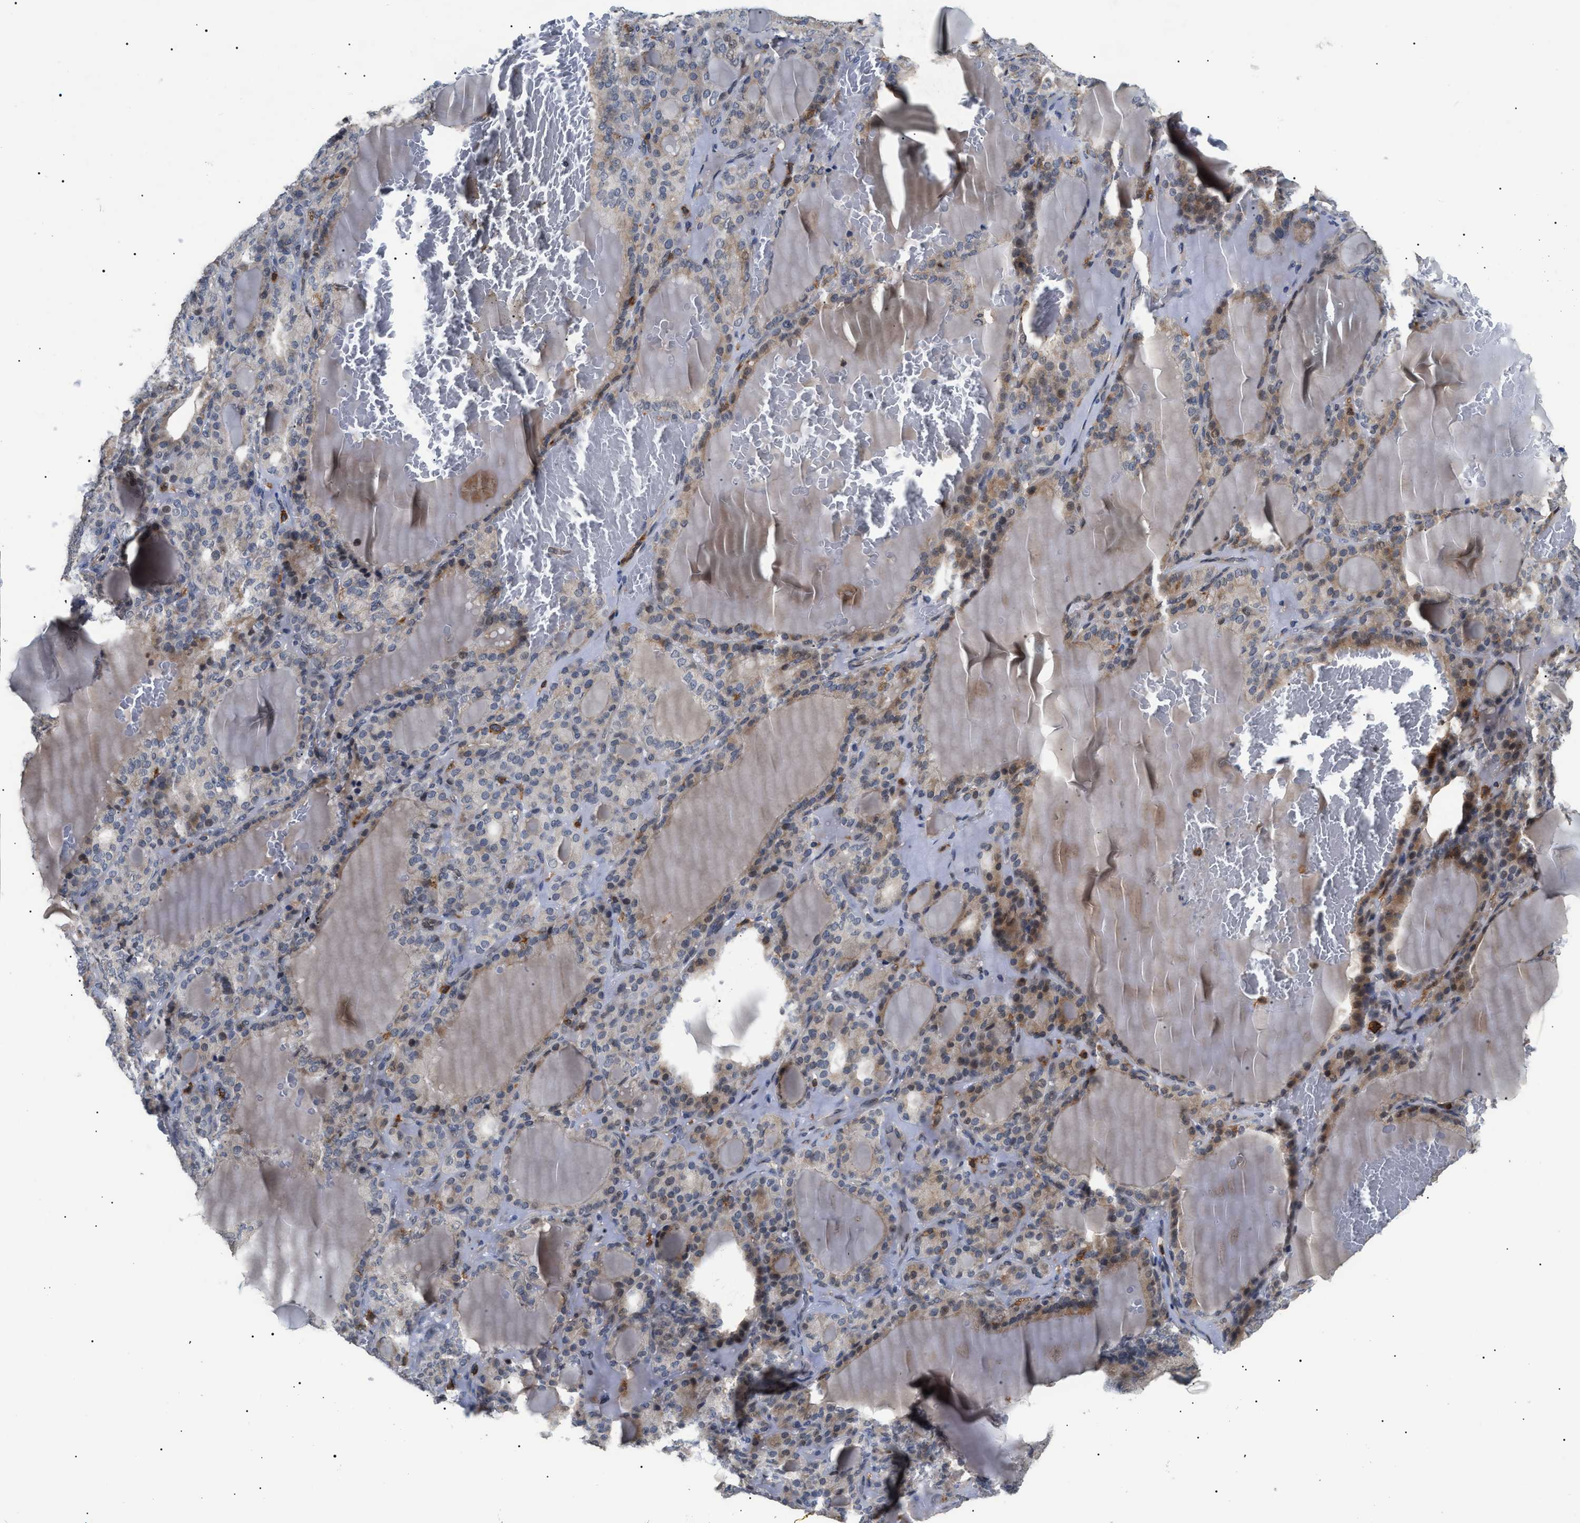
{"staining": {"intensity": "moderate", "quantity": ">75%", "location": "cytoplasmic/membranous"}, "tissue": "thyroid gland", "cell_type": "Glandular cells", "image_type": "normal", "snomed": [{"axis": "morphology", "description": "Normal tissue, NOS"}, {"axis": "topography", "description": "Thyroid gland"}], "caption": "This is an image of IHC staining of unremarkable thyroid gland, which shows moderate positivity in the cytoplasmic/membranous of glandular cells.", "gene": "CD300A", "patient": {"sex": "female", "age": 28}}